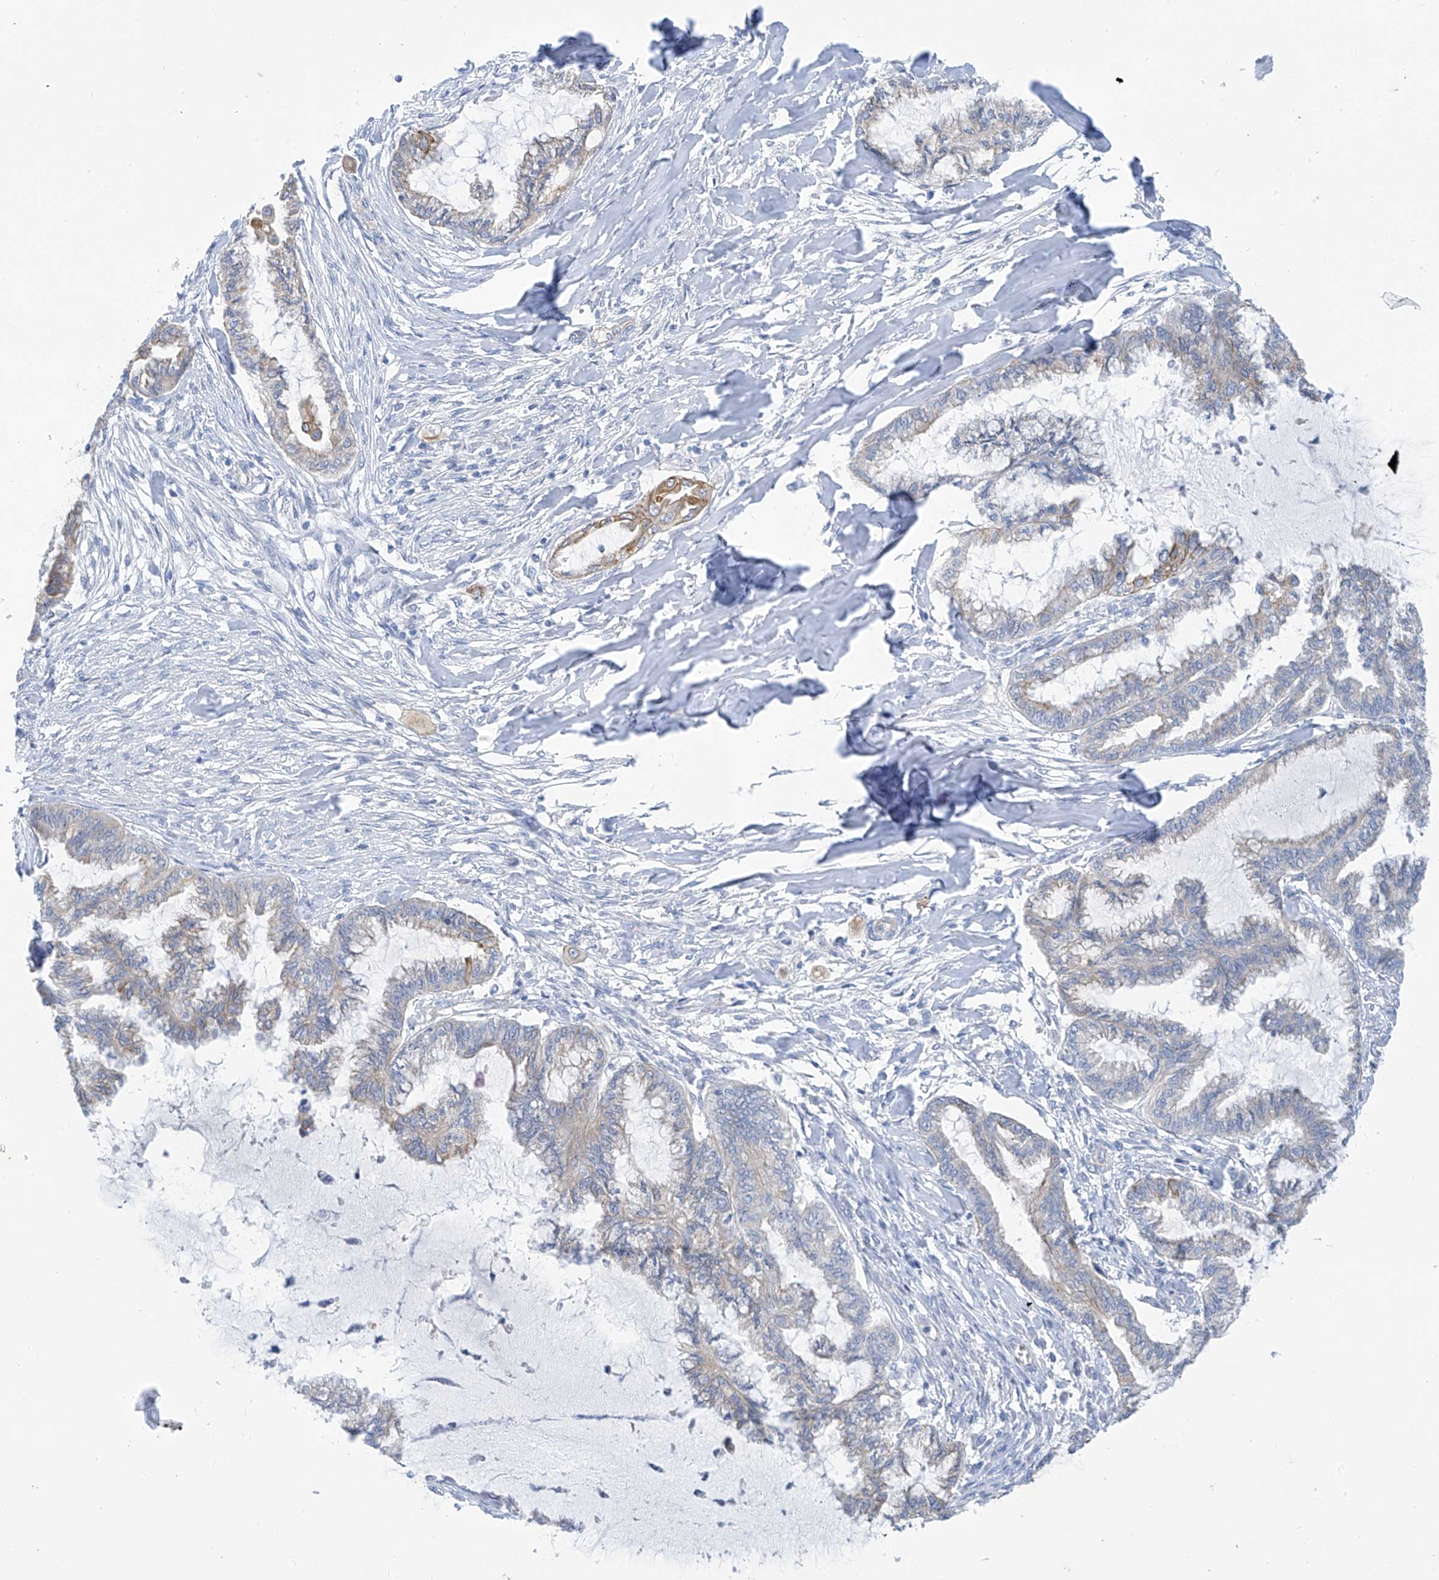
{"staining": {"intensity": "weak", "quantity": "<25%", "location": "cytoplasmic/membranous"}, "tissue": "endometrial cancer", "cell_type": "Tumor cells", "image_type": "cancer", "snomed": [{"axis": "morphology", "description": "Adenocarcinoma, NOS"}, {"axis": "topography", "description": "Endometrium"}], "caption": "An image of human adenocarcinoma (endometrial) is negative for staining in tumor cells.", "gene": "PIK3C2B", "patient": {"sex": "female", "age": 86}}